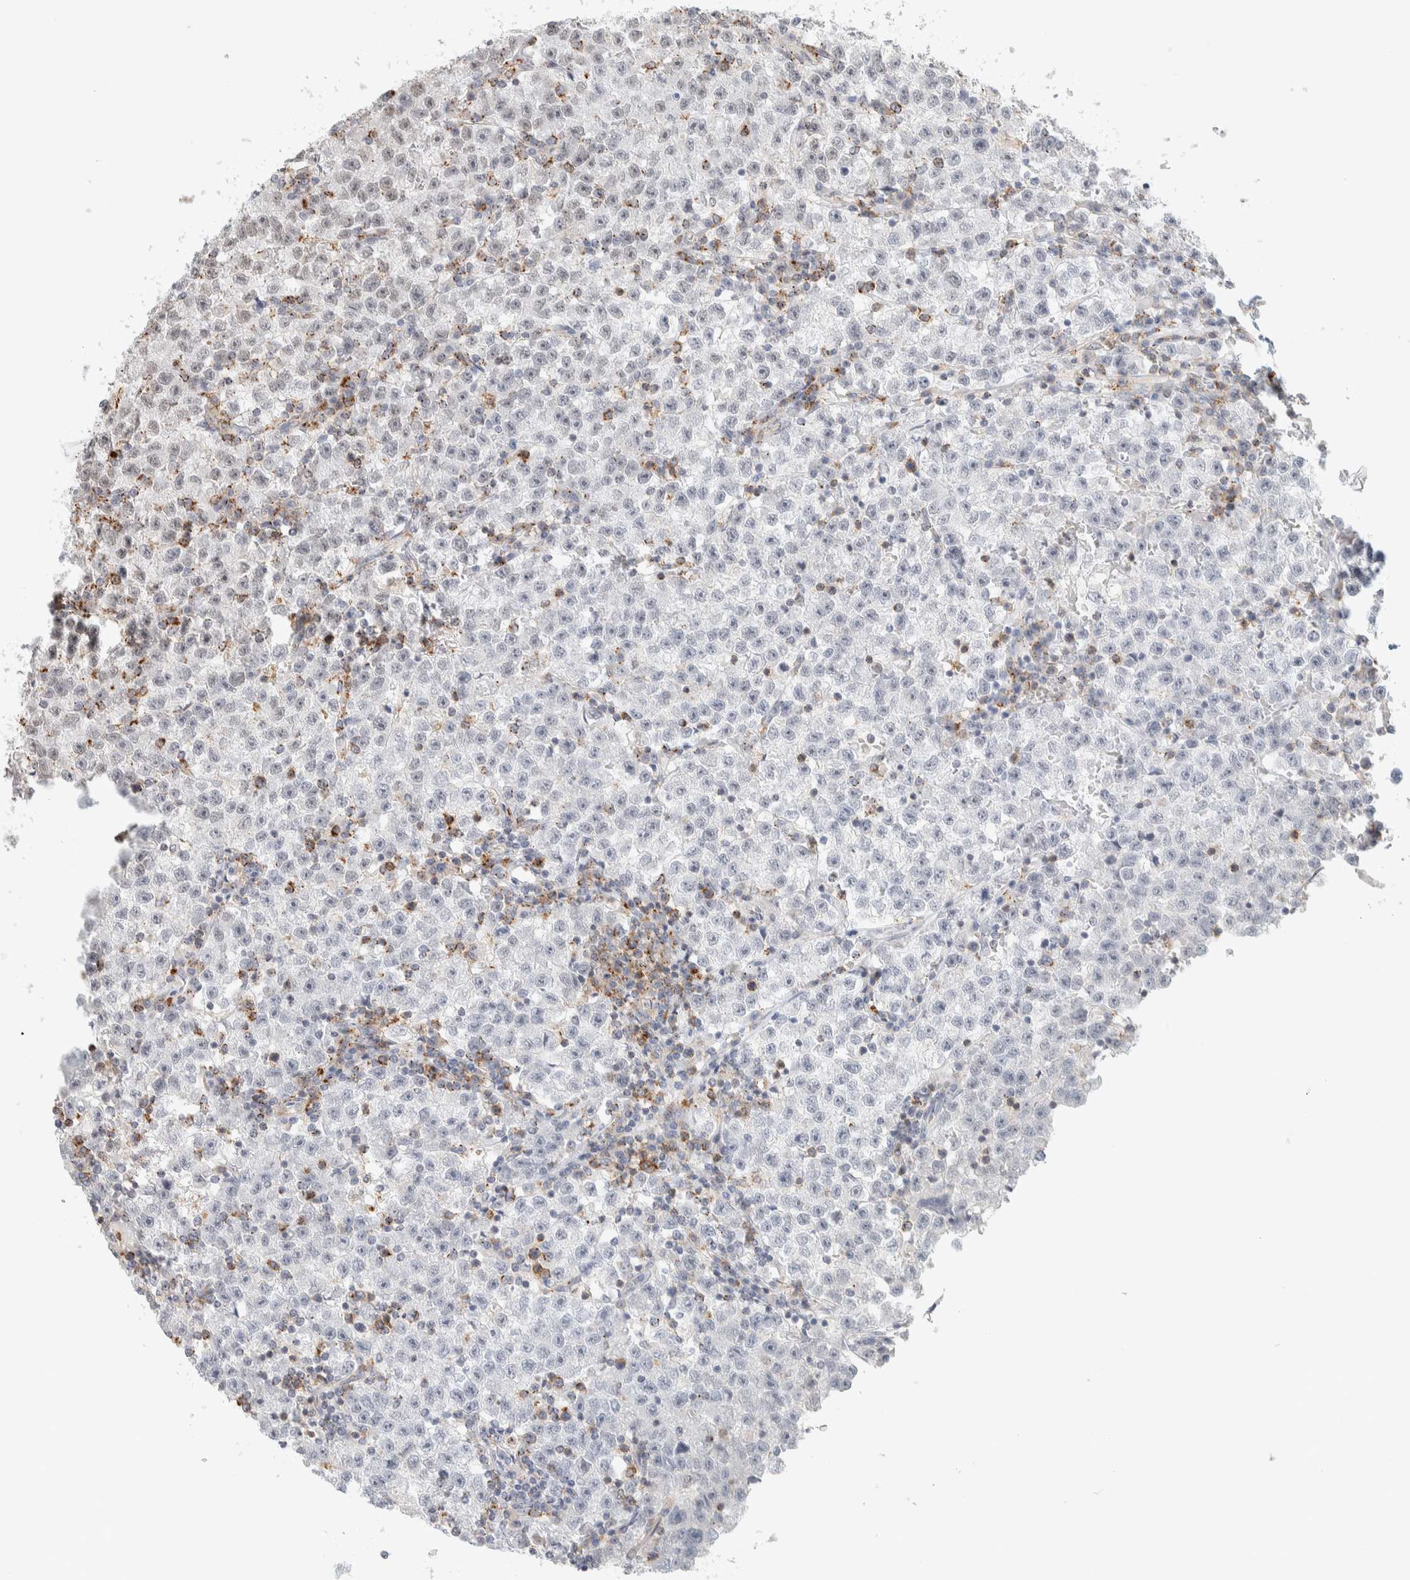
{"staining": {"intensity": "negative", "quantity": "none", "location": "none"}, "tissue": "testis cancer", "cell_type": "Tumor cells", "image_type": "cancer", "snomed": [{"axis": "morphology", "description": "Seminoma, NOS"}, {"axis": "topography", "description": "Testis"}], "caption": "Immunohistochemical staining of testis cancer (seminoma) demonstrates no significant positivity in tumor cells.", "gene": "CDH17", "patient": {"sex": "male", "age": 22}}